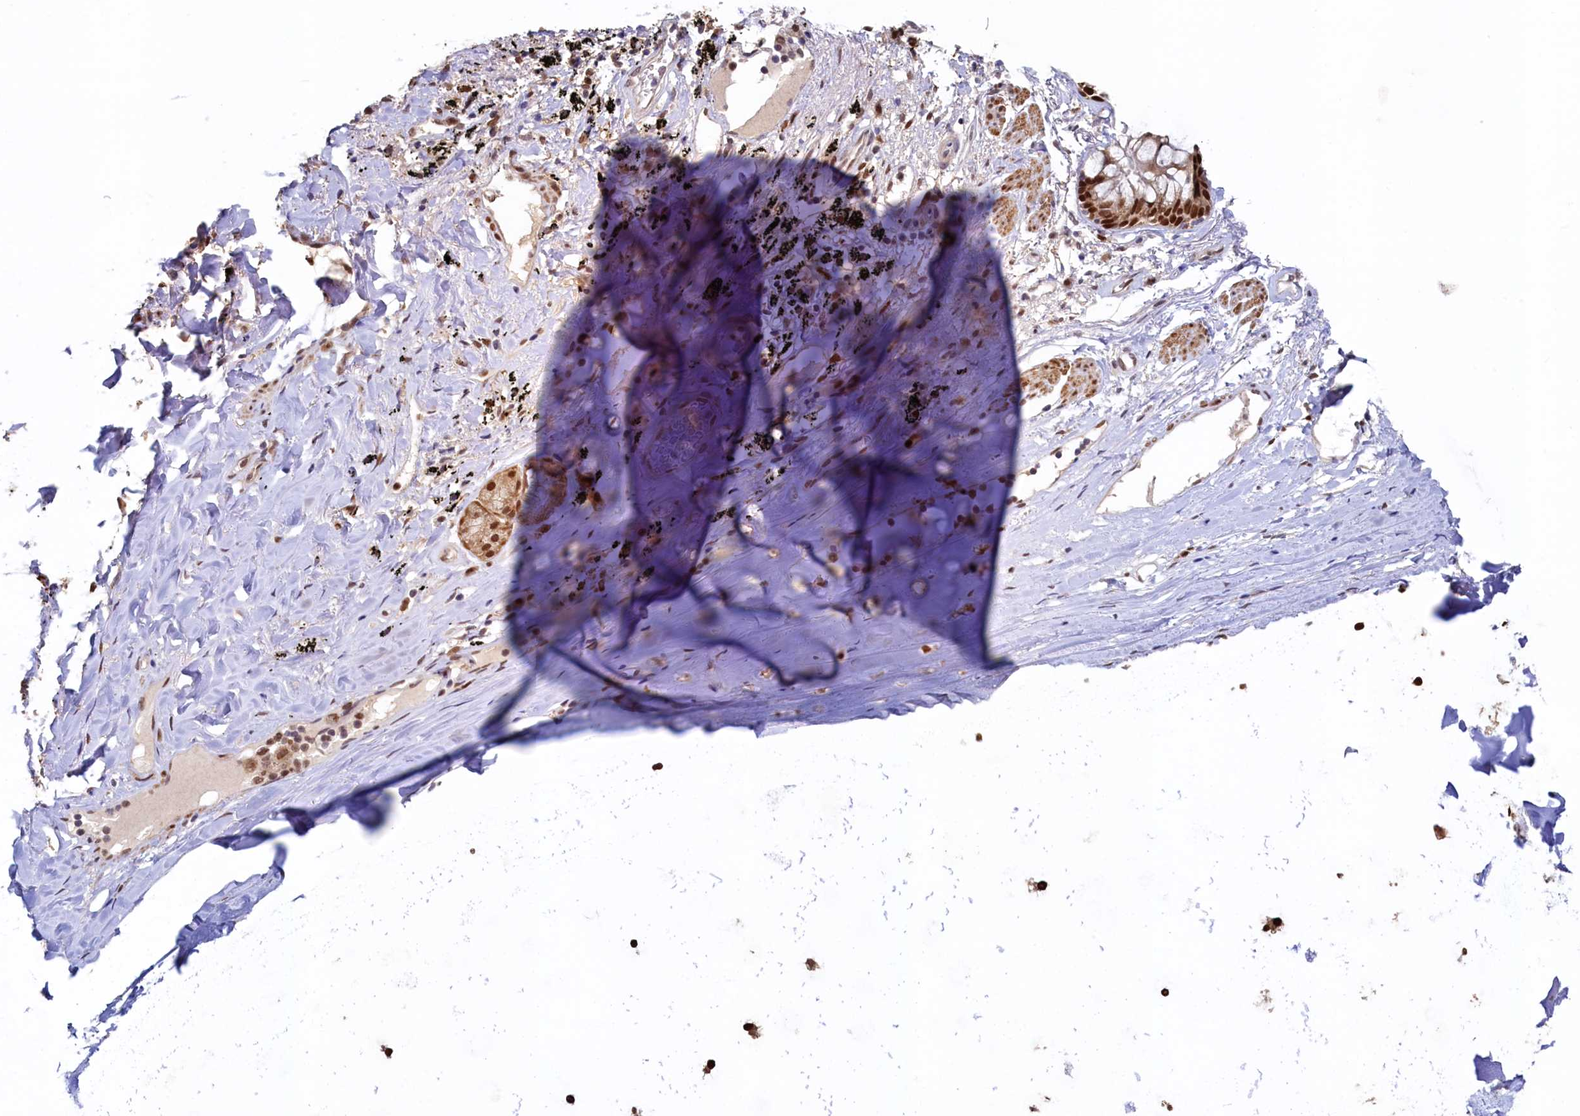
{"staining": {"intensity": "negative", "quantity": "none", "location": "none"}, "tissue": "adipose tissue", "cell_type": "Adipocytes", "image_type": "normal", "snomed": [{"axis": "morphology", "description": "Normal tissue, NOS"}, {"axis": "topography", "description": "Lymph node"}, {"axis": "topography", "description": "Bronchus"}], "caption": "Immunohistochemical staining of normal adipose tissue displays no significant expression in adipocytes.", "gene": "AHCY", "patient": {"sex": "male", "age": 63}}